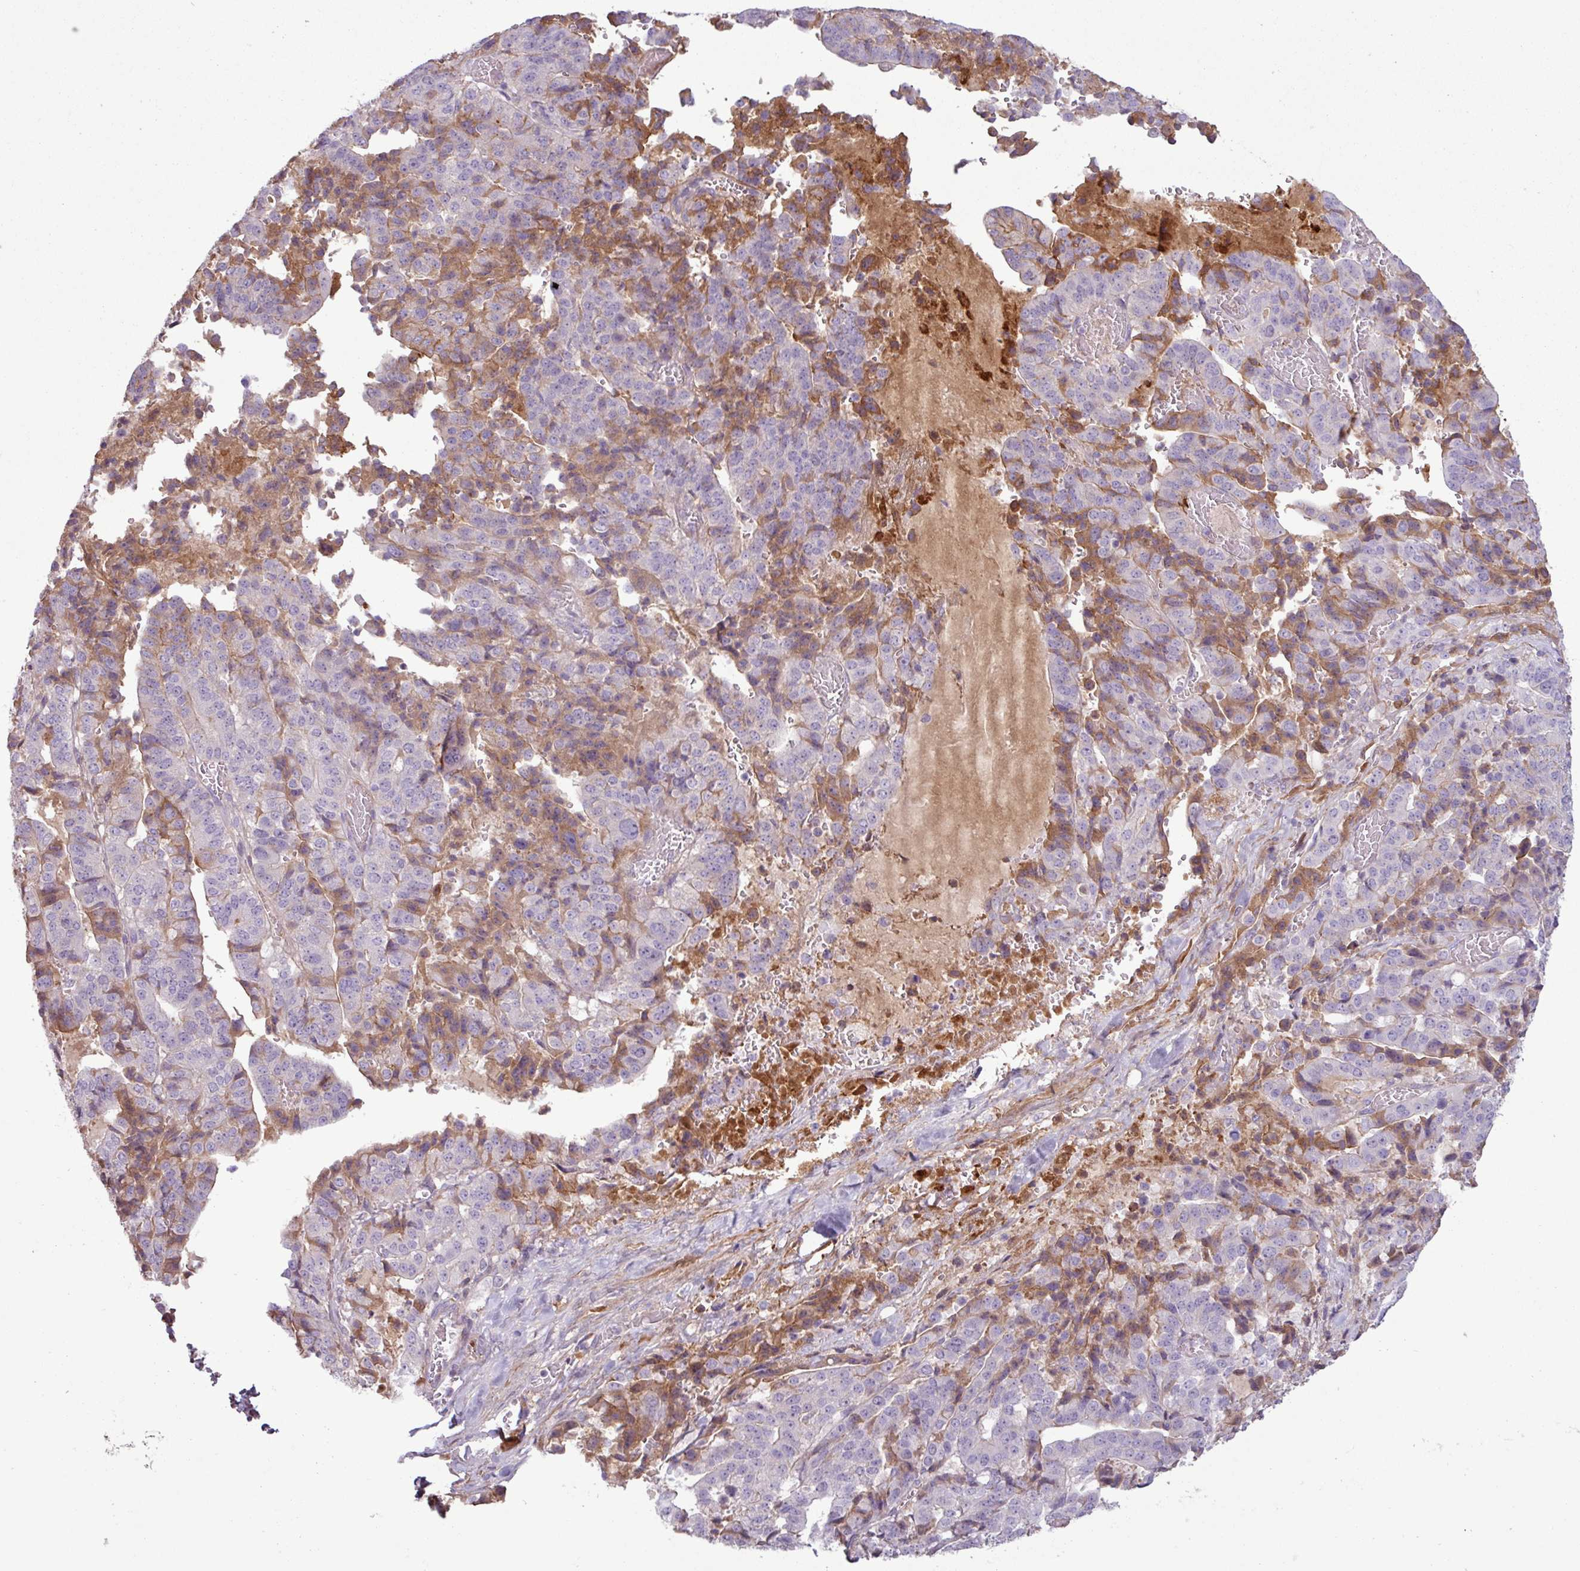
{"staining": {"intensity": "moderate", "quantity": "<25%", "location": "cytoplasmic/membranous"}, "tissue": "stomach cancer", "cell_type": "Tumor cells", "image_type": "cancer", "snomed": [{"axis": "morphology", "description": "Adenocarcinoma, NOS"}, {"axis": "topography", "description": "Stomach"}], "caption": "Immunohistochemical staining of stomach cancer shows moderate cytoplasmic/membranous protein positivity in about <25% of tumor cells. The protein of interest is stained brown, and the nuclei are stained in blue (DAB (3,3'-diaminobenzidine) IHC with brightfield microscopy, high magnification).", "gene": "C4B", "patient": {"sex": "male", "age": 48}}